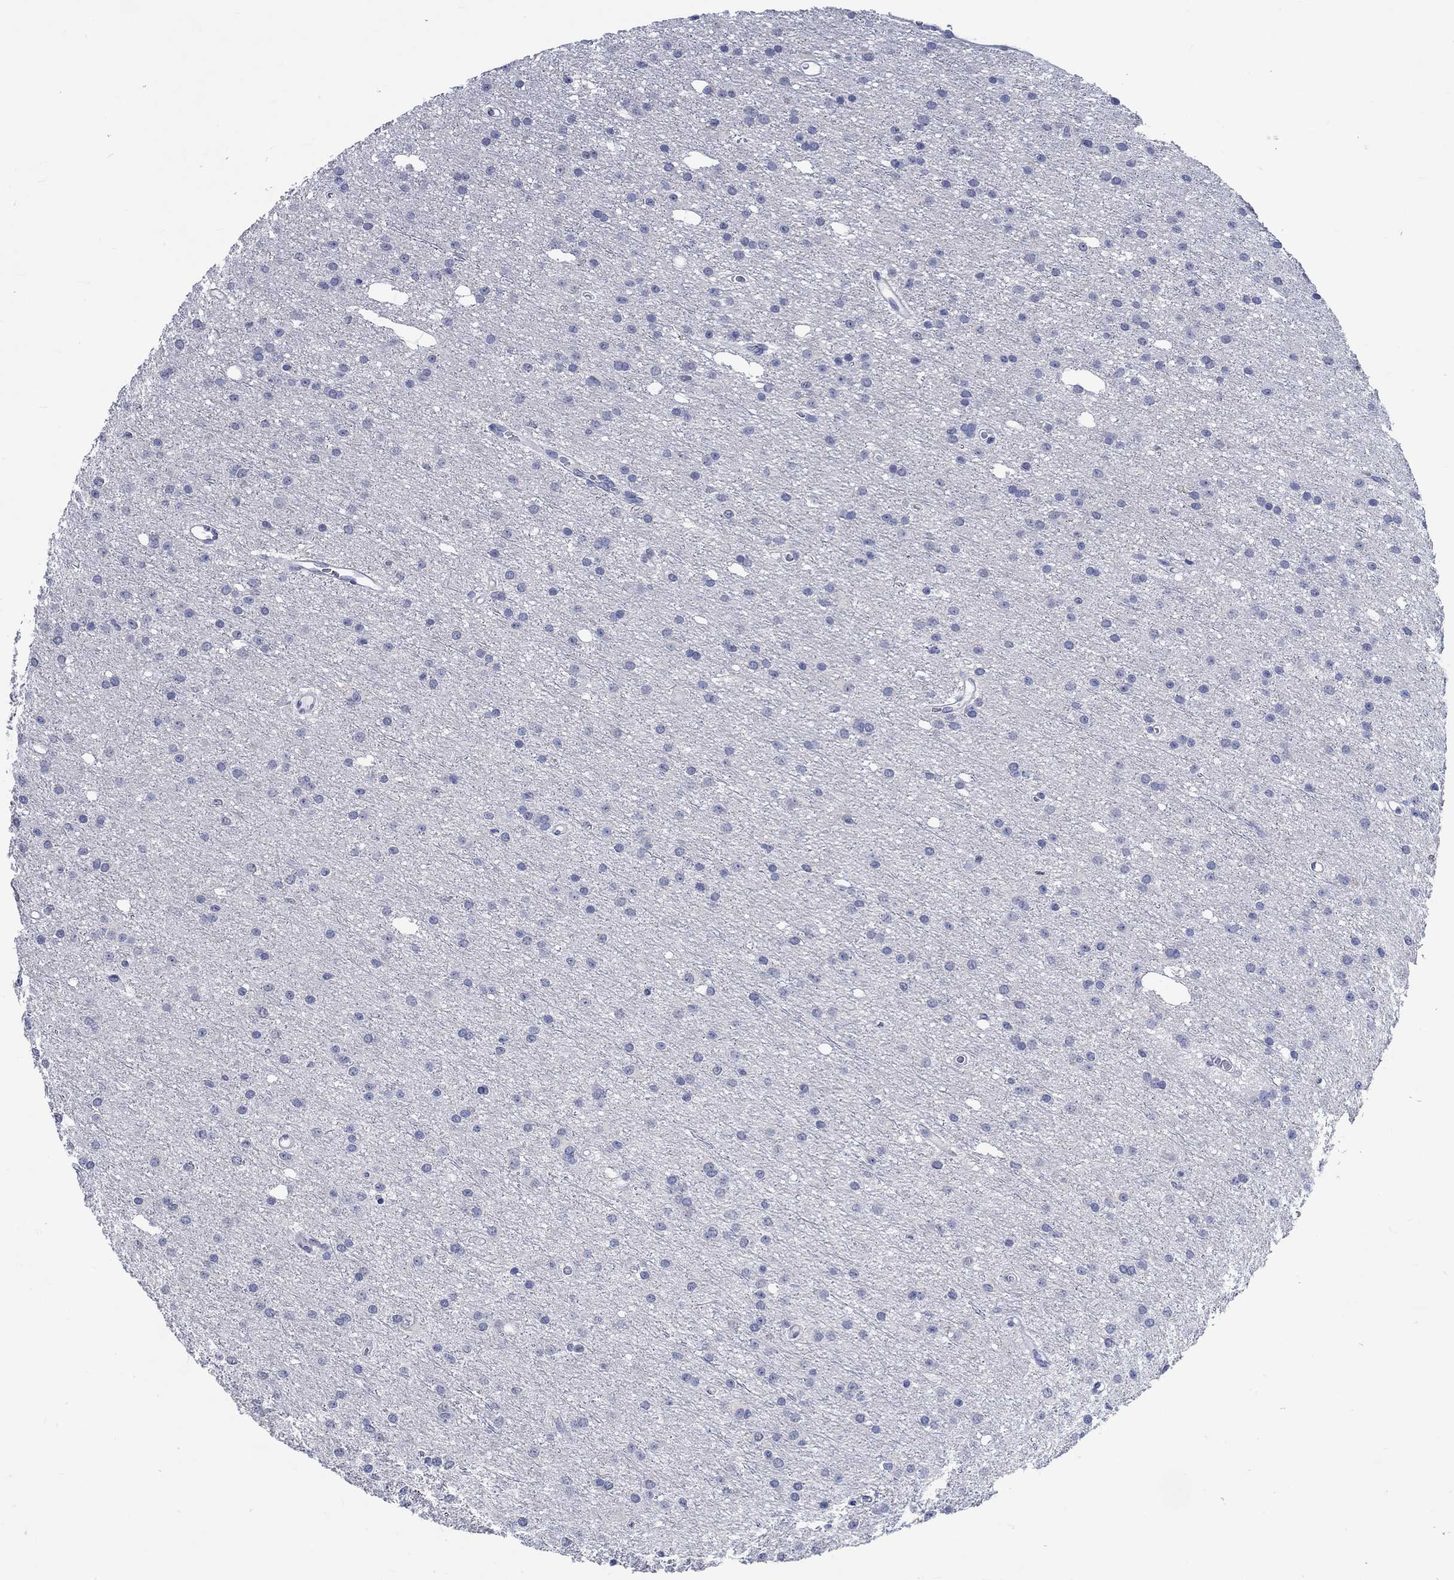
{"staining": {"intensity": "negative", "quantity": "none", "location": "none"}, "tissue": "glioma", "cell_type": "Tumor cells", "image_type": "cancer", "snomed": [{"axis": "morphology", "description": "Glioma, malignant, Low grade"}, {"axis": "topography", "description": "Brain"}], "caption": "Tumor cells are negative for protein expression in human low-grade glioma (malignant).", "gene": "C4orf47", "patient": {"sex": "male", "age": 27}}